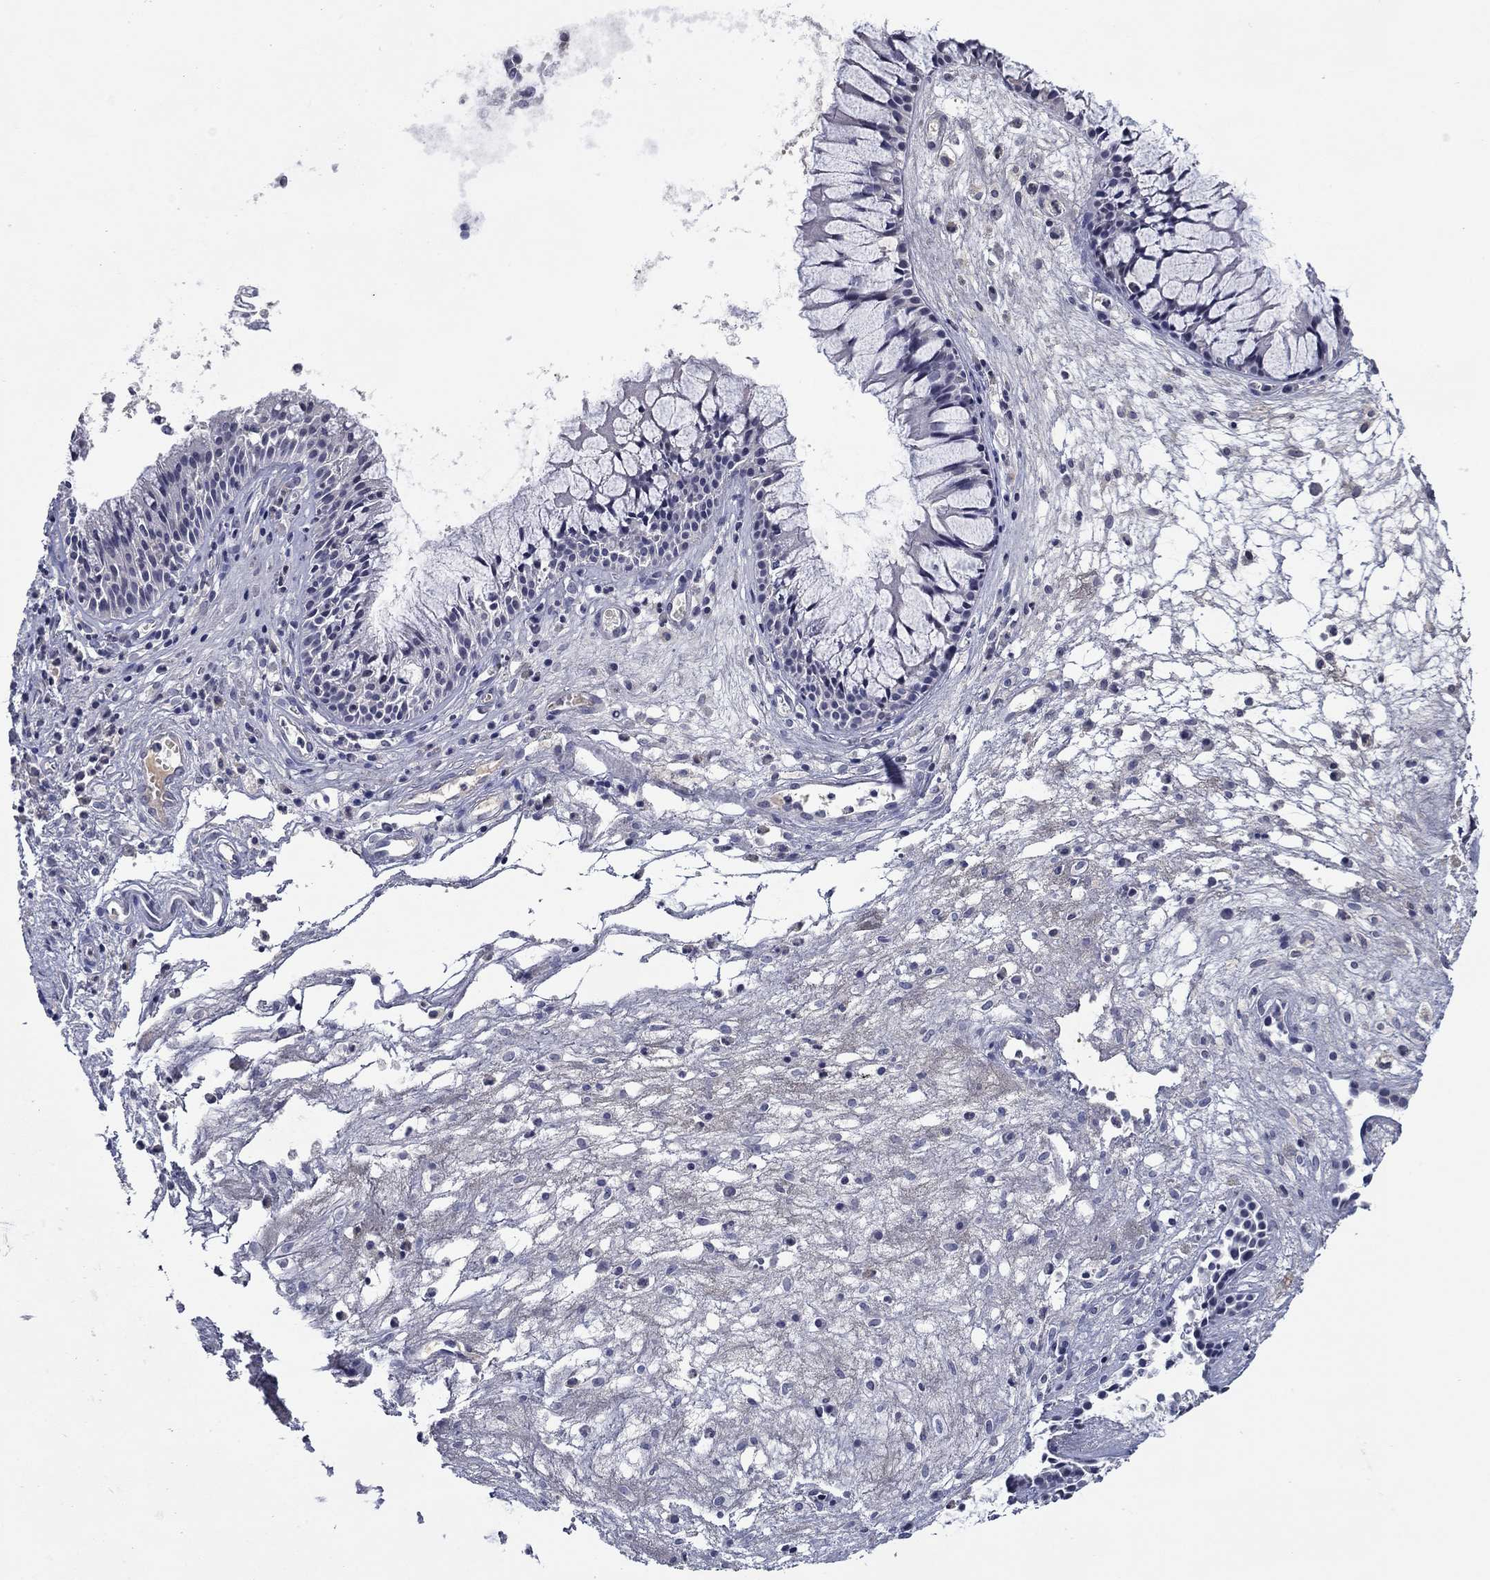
{"staining": {"intensity": "negative", "quantity": "none", "location": "none"}, "tissue": "nasopharynx", "cell_type": "Respiratory epithelial cells", "image_type": "normal", "snomed": [{"axis": "morphology", "description": "Normal tissue, NOS"}, {"axis": "topography", "description": "Nasopharynx"}], "caption": "A micrograph of nasopharynx stained for a protein reveals no brown staining in respiratory epithelial cells.", "gene": "DDTL", "patient": {"sex": "female", "age": 47}}